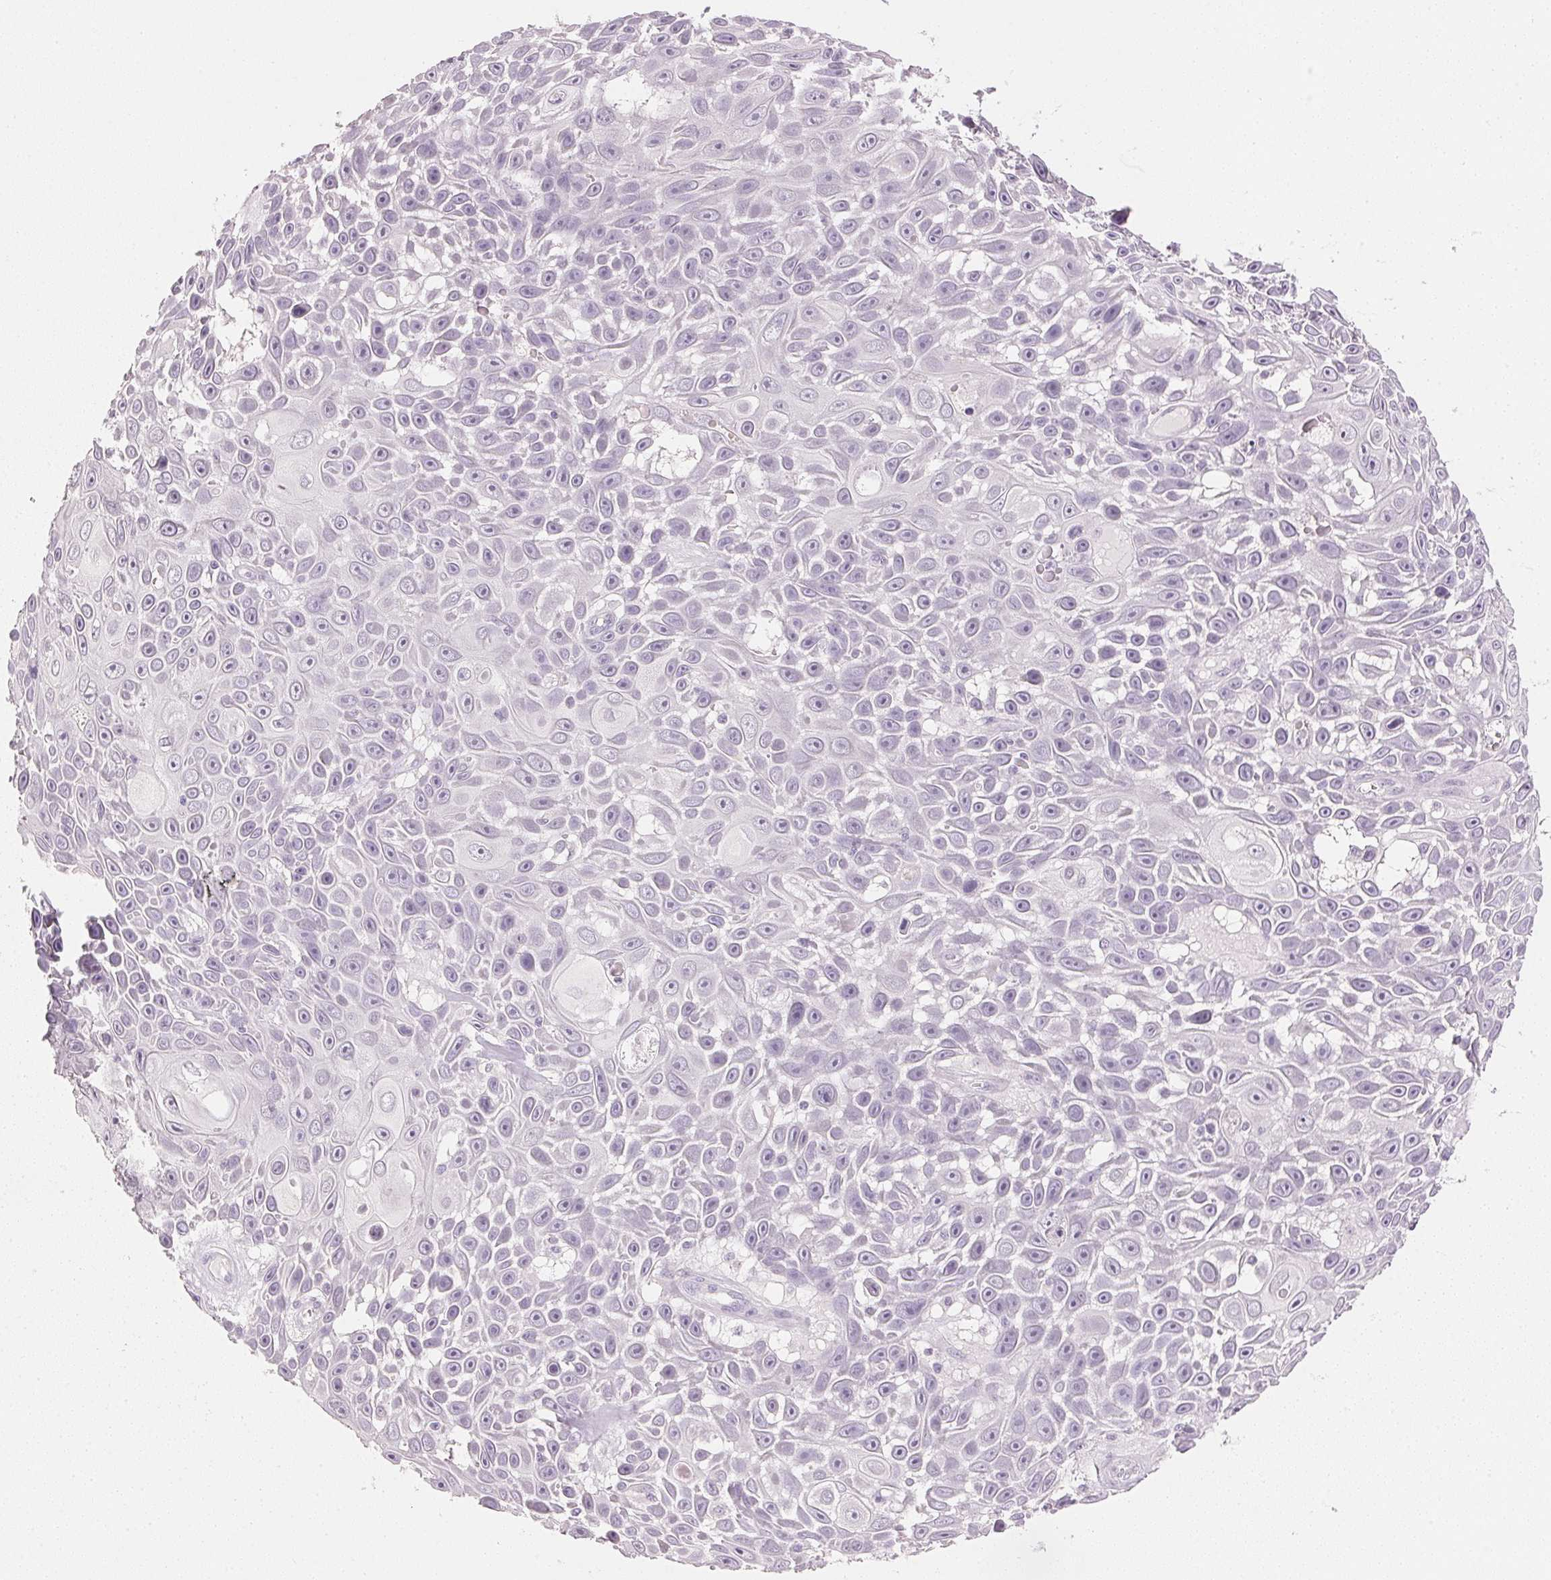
{"staining": {"intensity": "negative", "quantity": "none", "location": "none"}, "tissue": "skin cancer", "cell_type": "Tumor cells", "image_type": "cancer", "snomed": [{"axis": "morphology", "description": "Squamous cell carcinoma, NOS"}, {"axis": "topography", "description": "Skin"}], "caption": "This image is of skin squamous cell carcinoma stained with immunohistochemistry to label a protein in brown with the nuclei are counter-stained blue. There is no staining in tumor cells.", "gene": "IGFBP1", "patient": {"sex": "male", "age": 82}}